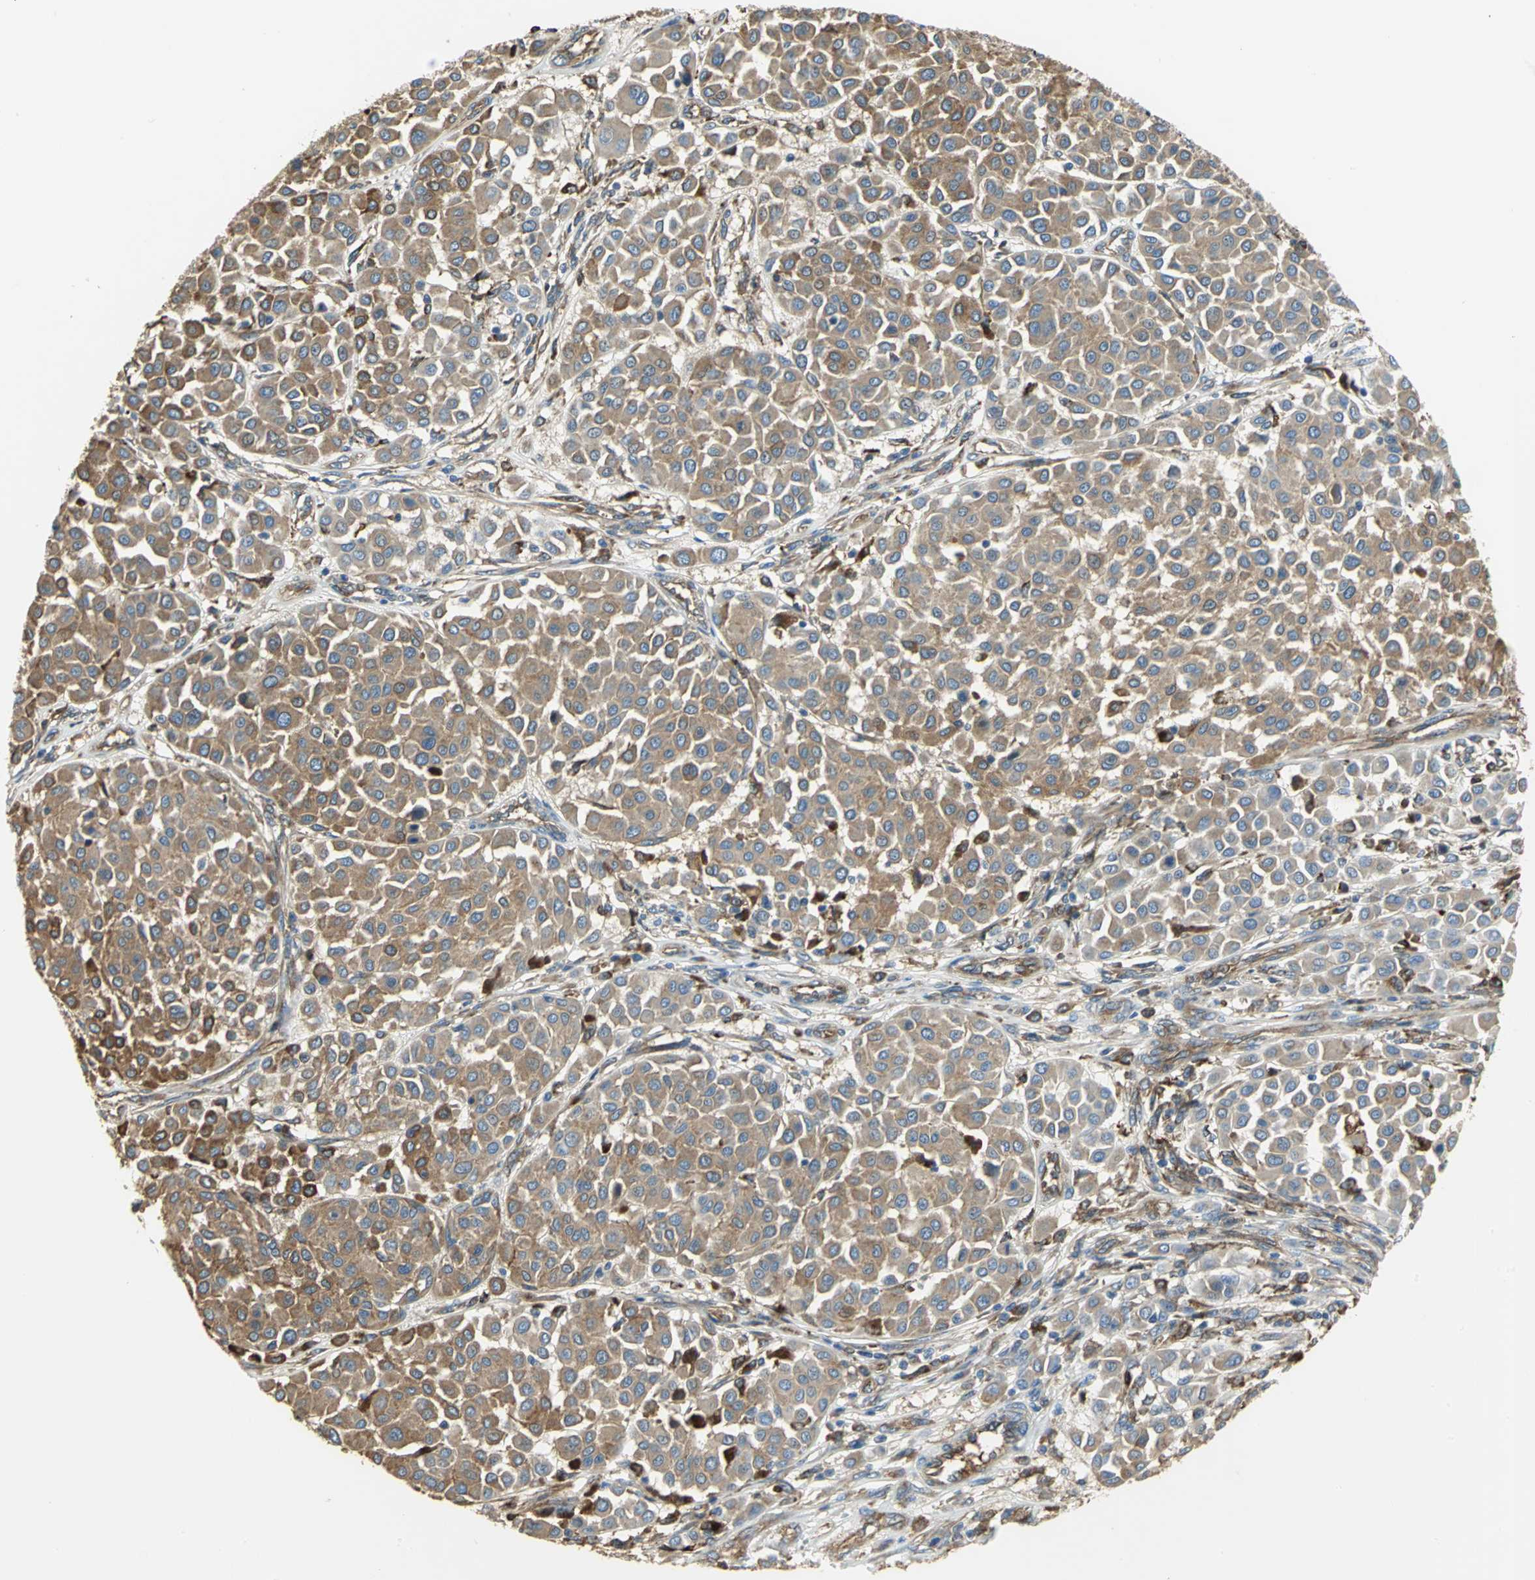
{"staining": {"intensity": "moderate", "quantity": ">75%", "location": "cytoplasmic/membranous"}, "tissue": "melanoma", "cell_type": "Tumor cells", "image_type": "cancer", "snomed": [{"axis": "morphology", "description": "Malignant melanoma, Metastatic site"}, {"axis": "topography", "description": "Soft tissue"}], "caption": "A micrograph of malignant melanoma (metastatic site) stained for a protein reveals moderate cytoplasmic/membranous brown staining in tumor cells.", "gene": "DIAPH2", "patient": {"sex": "male", "age": 41}}